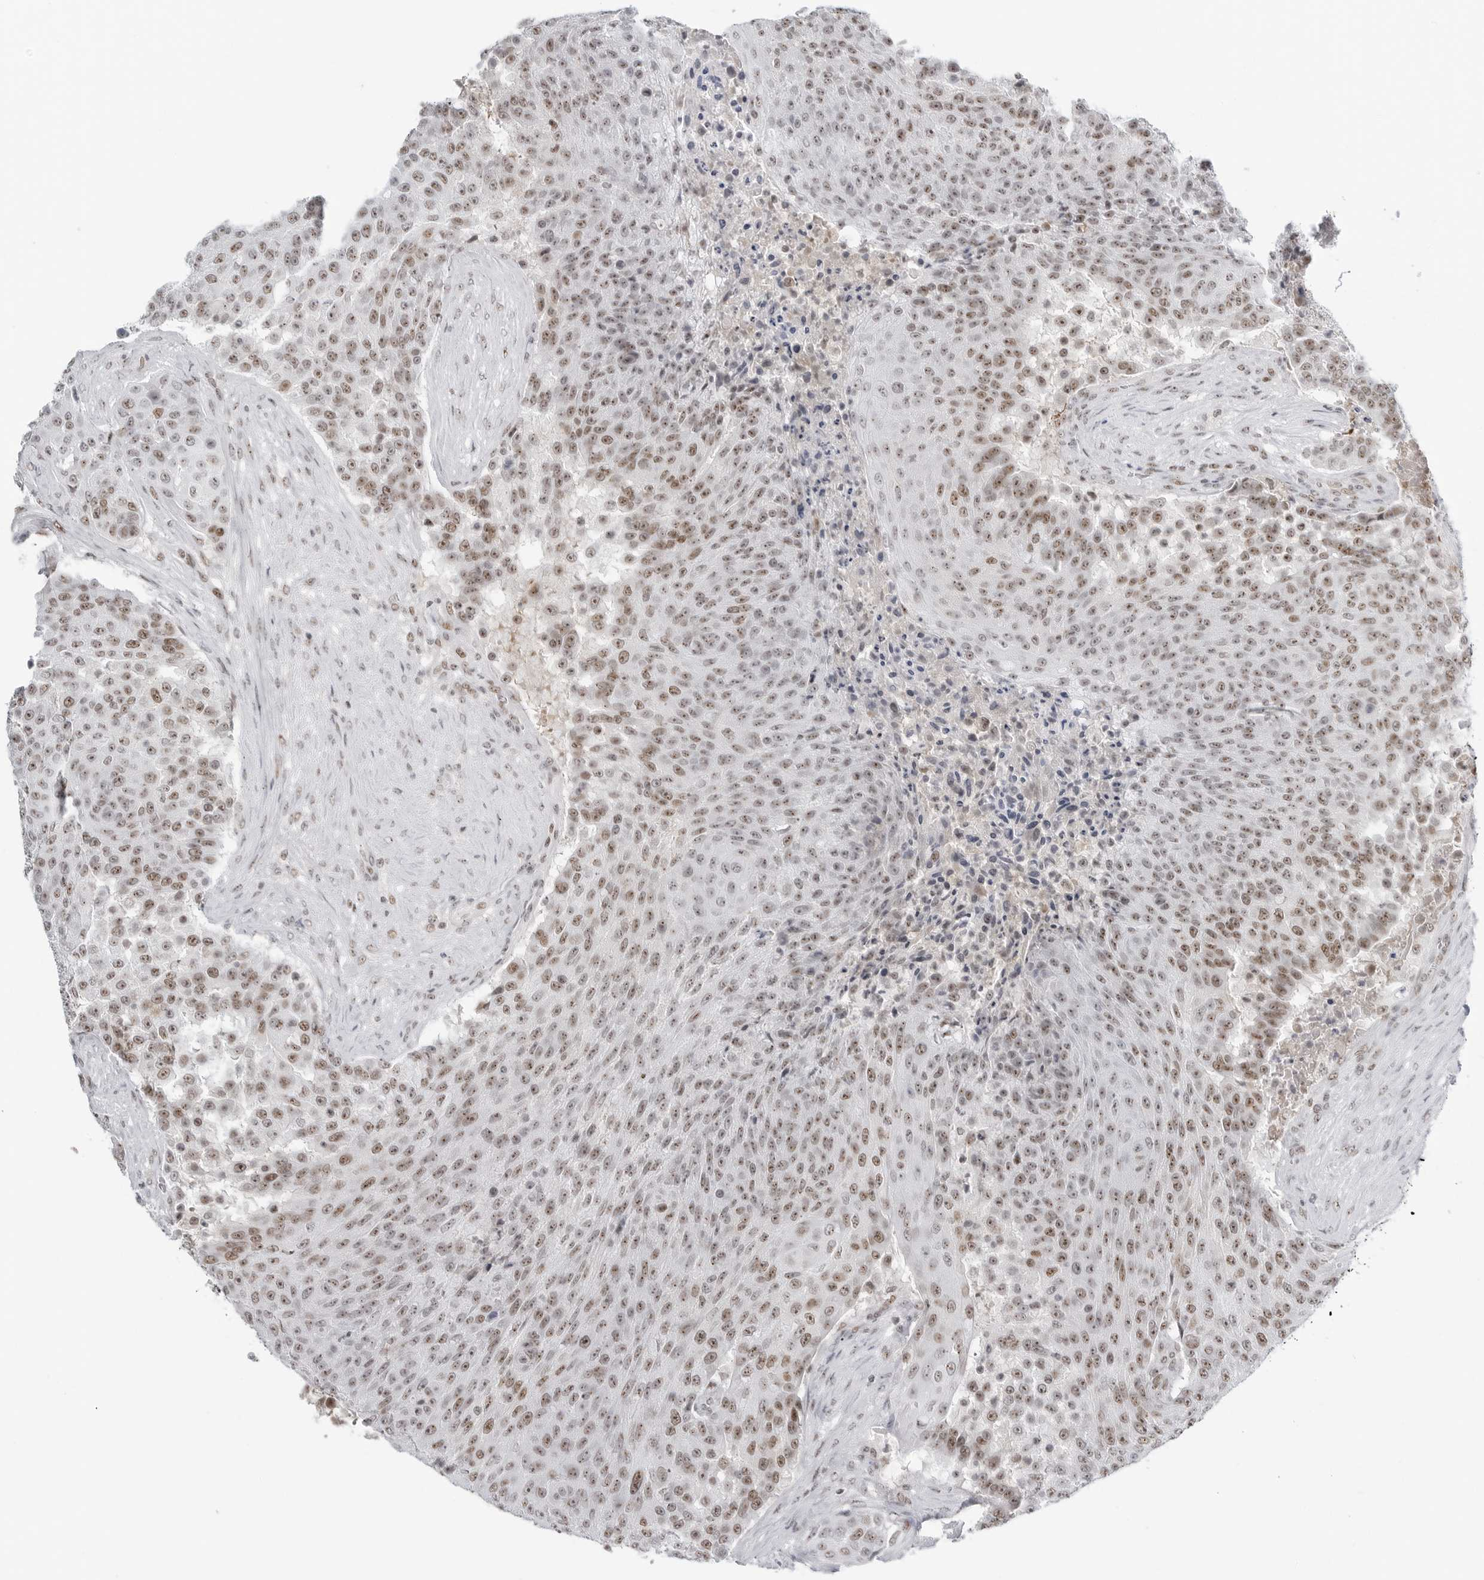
{"staining": {"intensity": "moderate", "quantity": ">75%", "location": "nuclear"}, "tissue": "urothelial cancer", "cell_type": "Tumor cells", "image_type": "cancer", "snomed": [{"axis": "morphology", "description": "Urothelial carcinoma, High grade"}, {"axis": "topography", "description": "Urinary bladder"}], "caption": "IHC histopathology image of urothelial cancer stained for a protein (brown), which displays medium levels of moderate nuclear positivity in approximately >75% of tumor cells.", "gene": "WRAP53", "patient": {"sex": "female", "age": 63}}